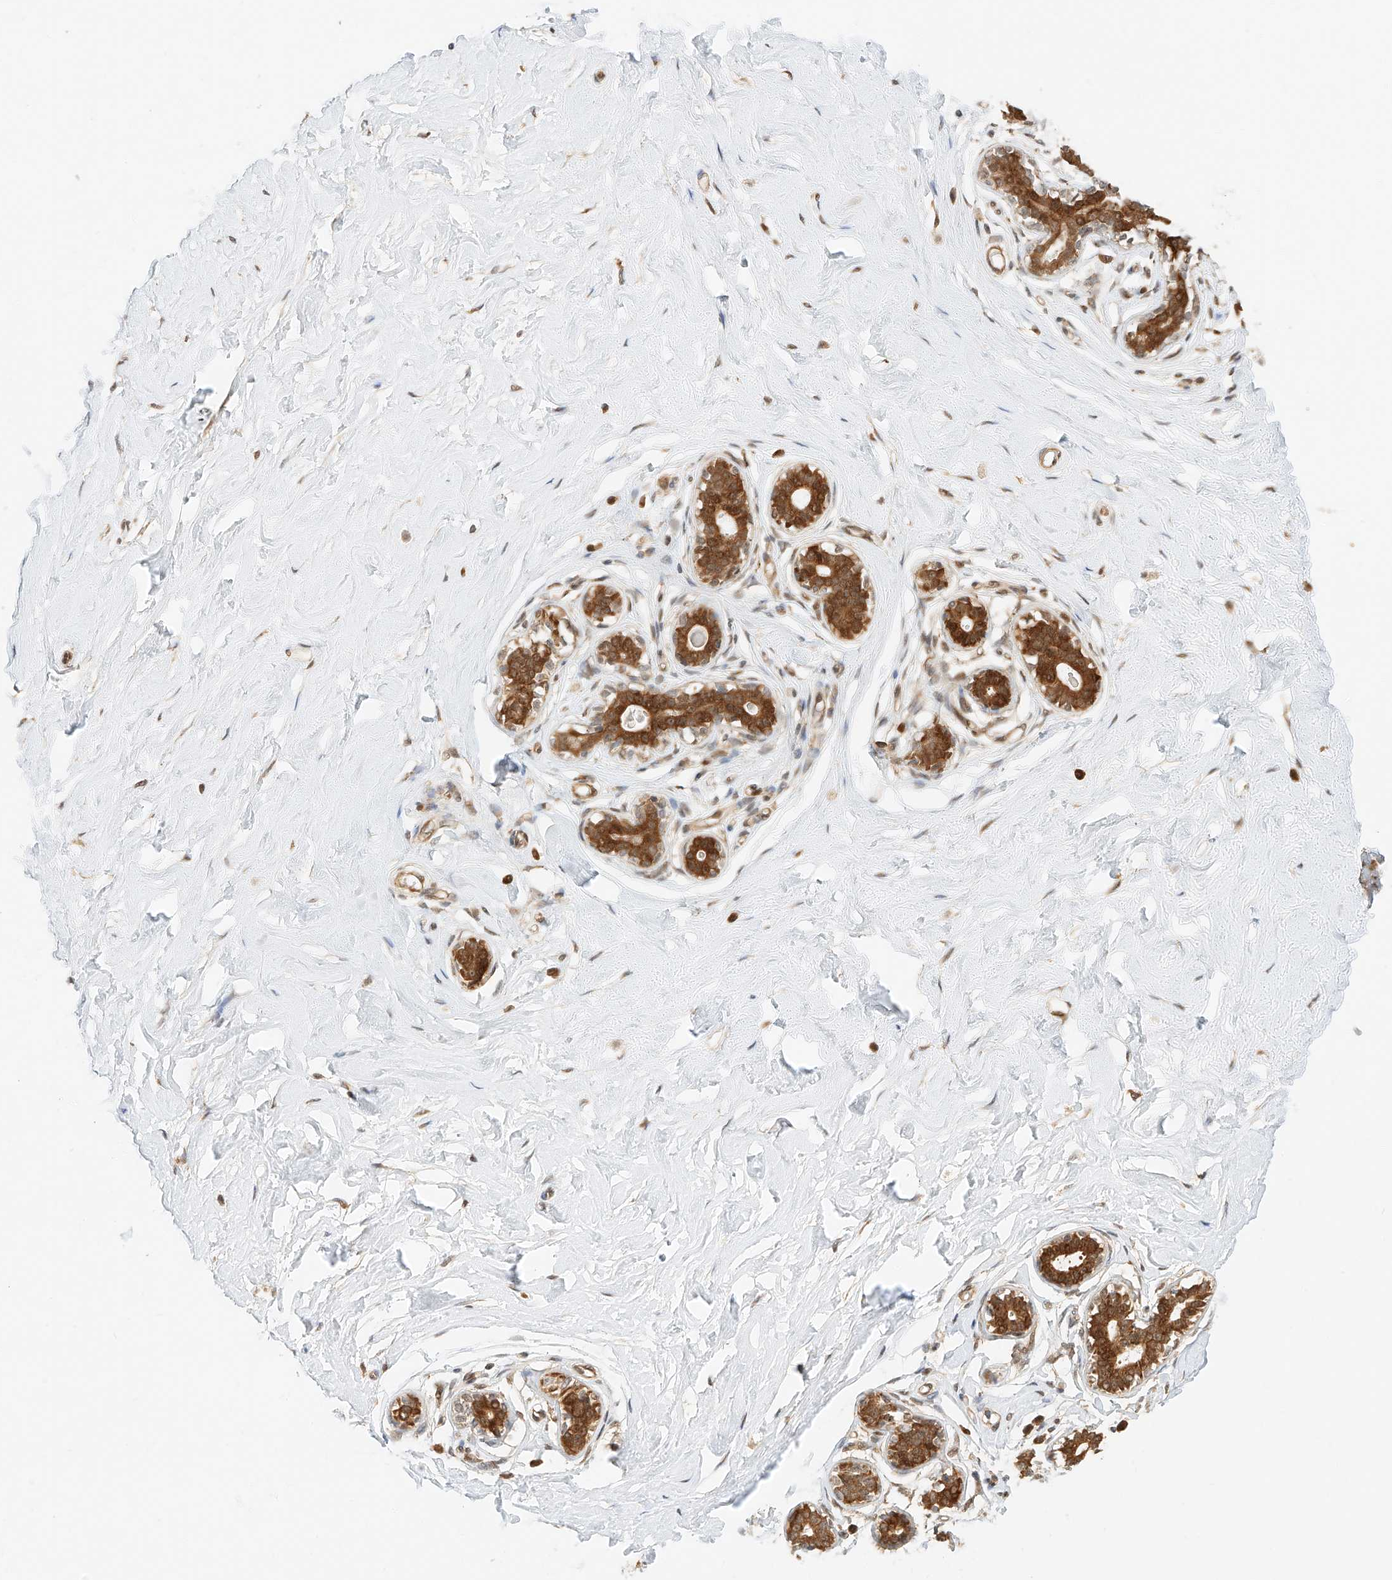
{"staining": {"intensity": "negative", "quantity": "none", "location": "none"}, "tissue": "breast", "cell_type": "Adipocytes", "image_type": "normal", "snomed": [{"axis": "morphology", "description": "Normal tissue, NOS"}, {"axis": "morphology", "description": "Adenoma, NOS"}, {"axis": "topography", "description": "Breast"}], "caption": "Unremarkable breast was stained to show a protein in brown. There is no significant staining in adipocytes. Brightfield microscopy of immunohistochemistry stained with DAB (3,3'-diaminobenzidine) (brown) and hematoxylin (blue), captured at high magnification.", "gene": "EIF4H", "patient": {"sex": "female", "age": 23}}